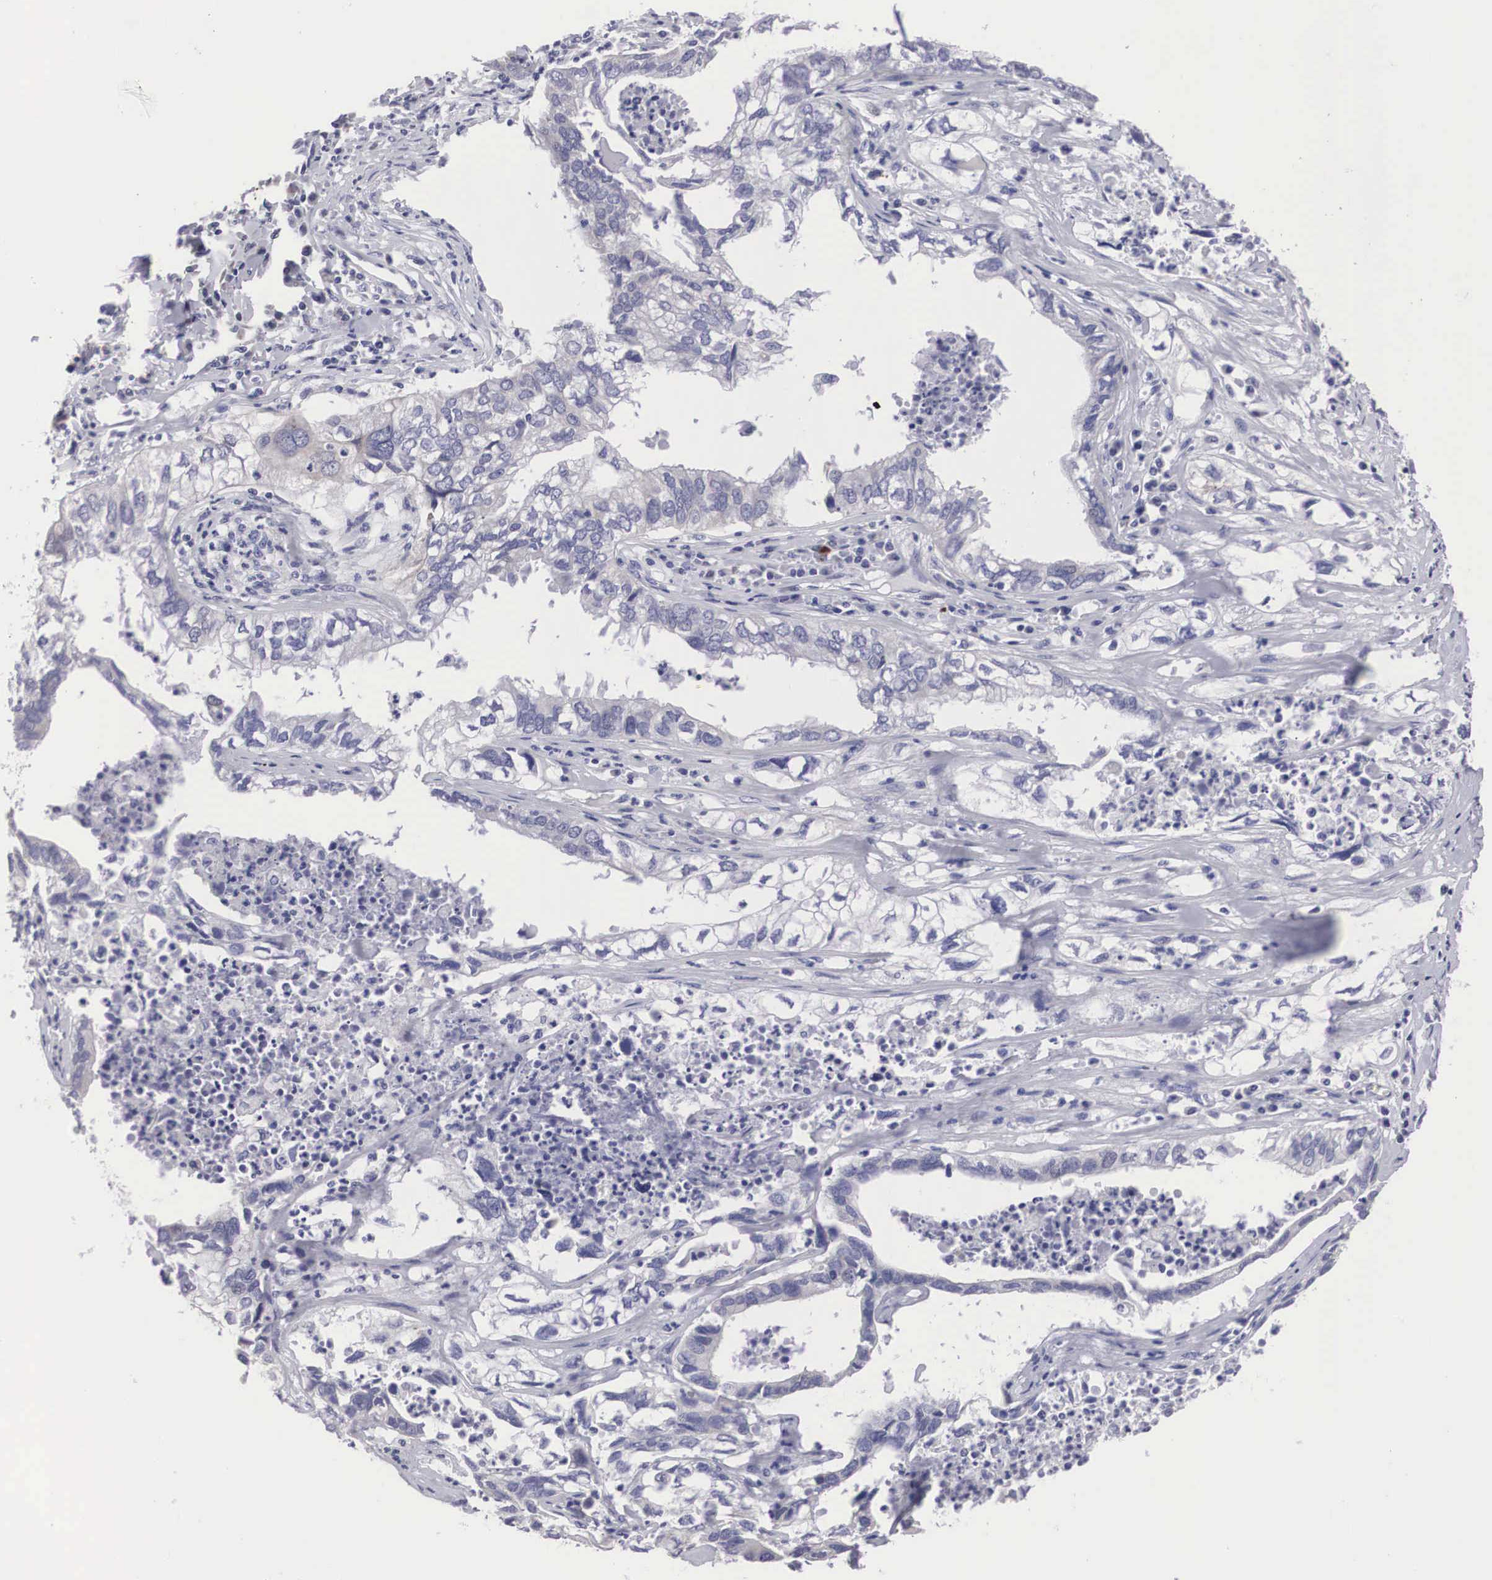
{"staining": {"intensity": "negative", "quantity": "none", "location": "none"}, "tissue": "lung cancer", "cell_type": "Tumor cells", "image_type": "cancer", "snomed": [{"axis": "morphology", "description": "Adenocarcinoma, NOS"}, {"axis": "topography", "description": "Lung"}], "caption": "Human lung cancer stained for a protein using immunohistochemistry (IHC) demonstrates no positivity in tumor cells.", "gene": "ARMCX3", "patient": {"sex": "male", "age": 48}}